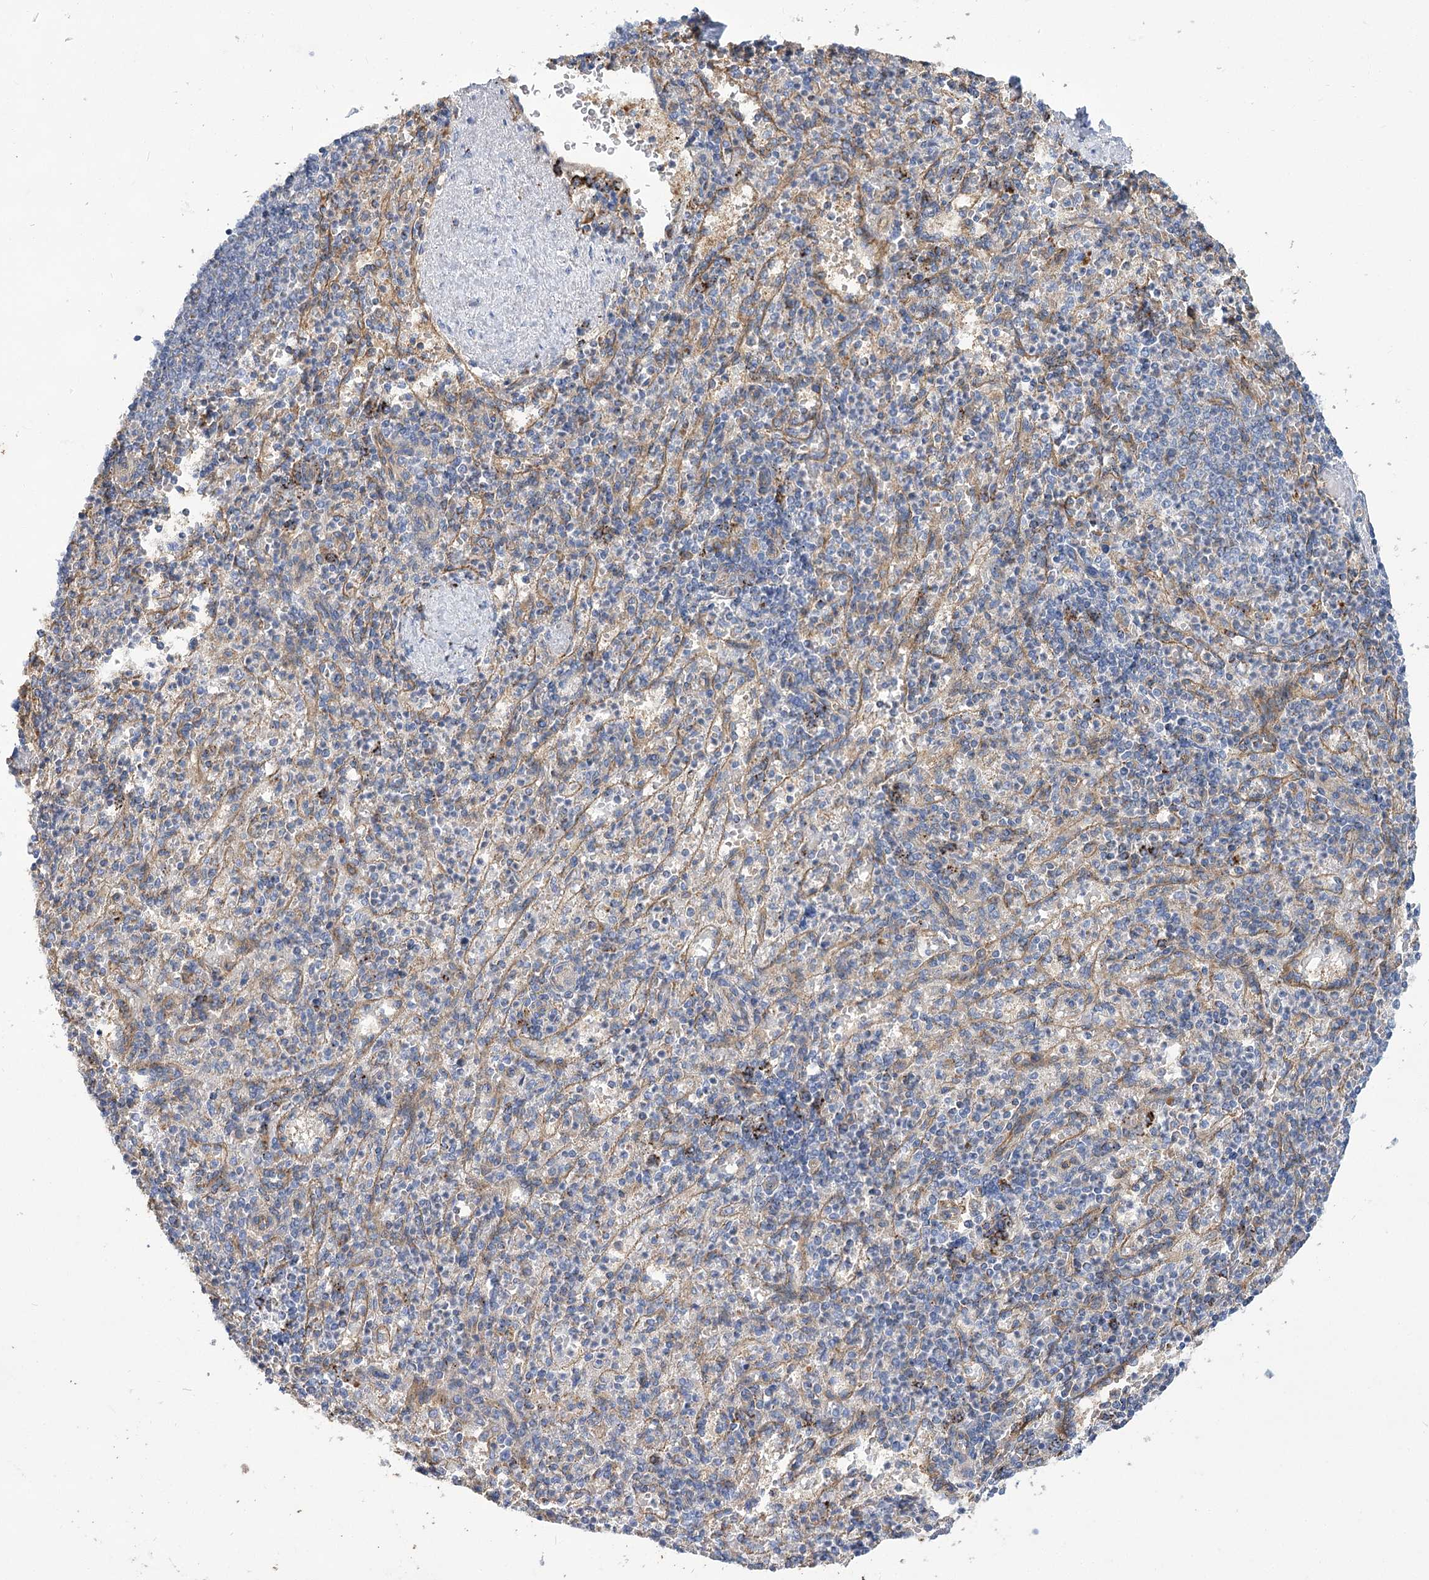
{"staining": {"intensity": "negative", "quantity": "none", "location": "none"}, "tissue": "spleen", "cell_type": "Cells in red pulp", "image_type": "normal", "snomed": [{"axis": "morphology", "description": "Normal tissue, NOS"}, {"axis": "topography", "description": "Spleen"}], "caption": "Immunohistochemistry (IHC) of unremarkable spleen demonstrates no staining in cells in red pulp. The staining was performed using DAB to visualize the protein expression in brown, while the nuclei were stained in blue with hematoxylin (Magnification: 20x).", "gene": "GUSB", "patient": {"sex": "female", "age": 74}}